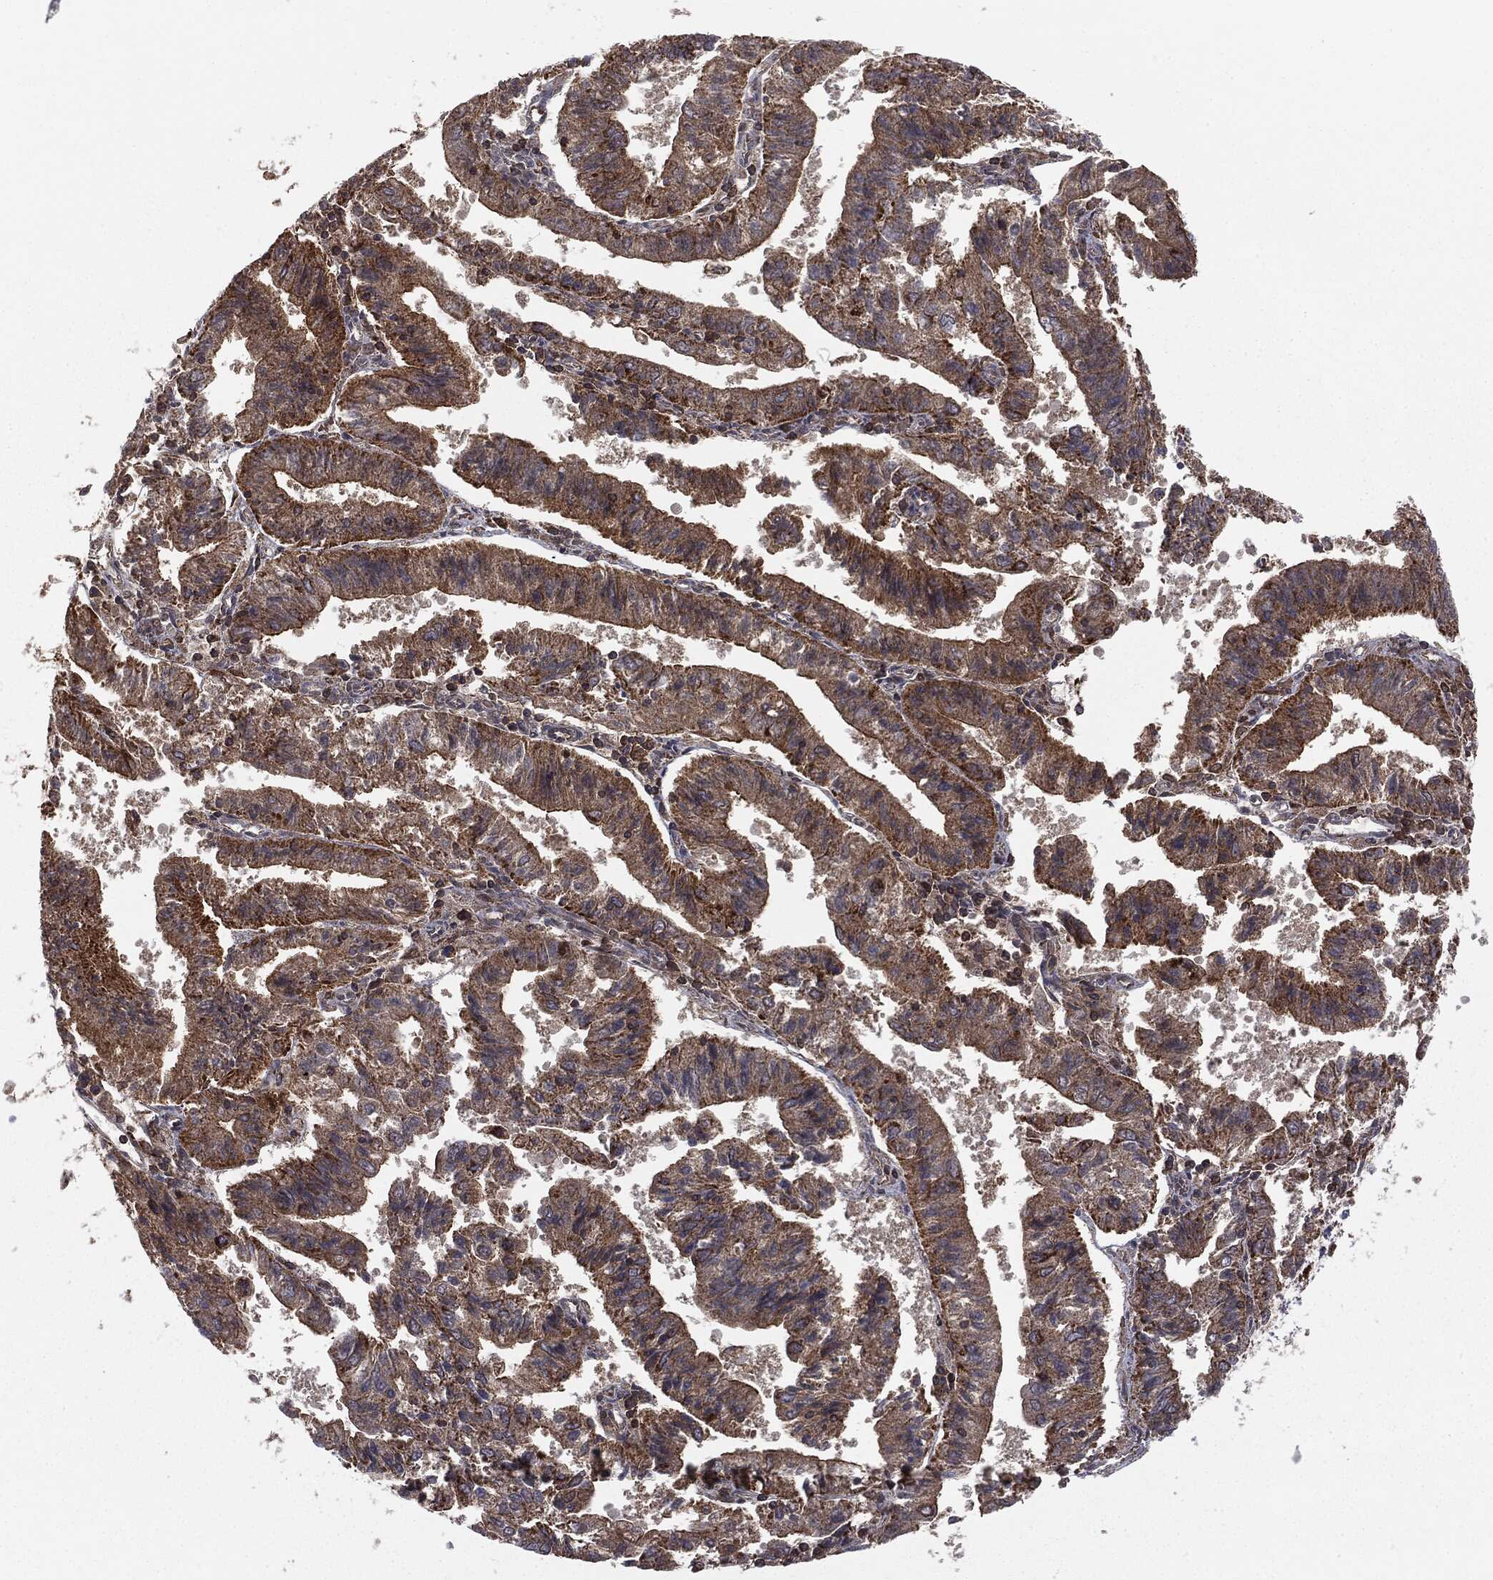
{"staining": {"intensity": "strong", "quantity": ">75%", "location": "cytoplasmic/membranous"}, "tissue": "endometrial cancer", "cell_type": "Tumor cells", "image_type": "cancer", "snomed": [{"axis": "morphology", "description": "Adenocarcinoma, NOS"}, {"axis": "topography", "description": "Endometrium"}], "caption": "High-power microscopy captured an immunohistochemistry (IHC) micrograph of adenocarcinoma (endometrial), revealing strong cytoplasmic/membranous positivity in approximately >75% of tumor cells.", "gene": "MTOR", "patient": {"sex": "female", "age": 82}}